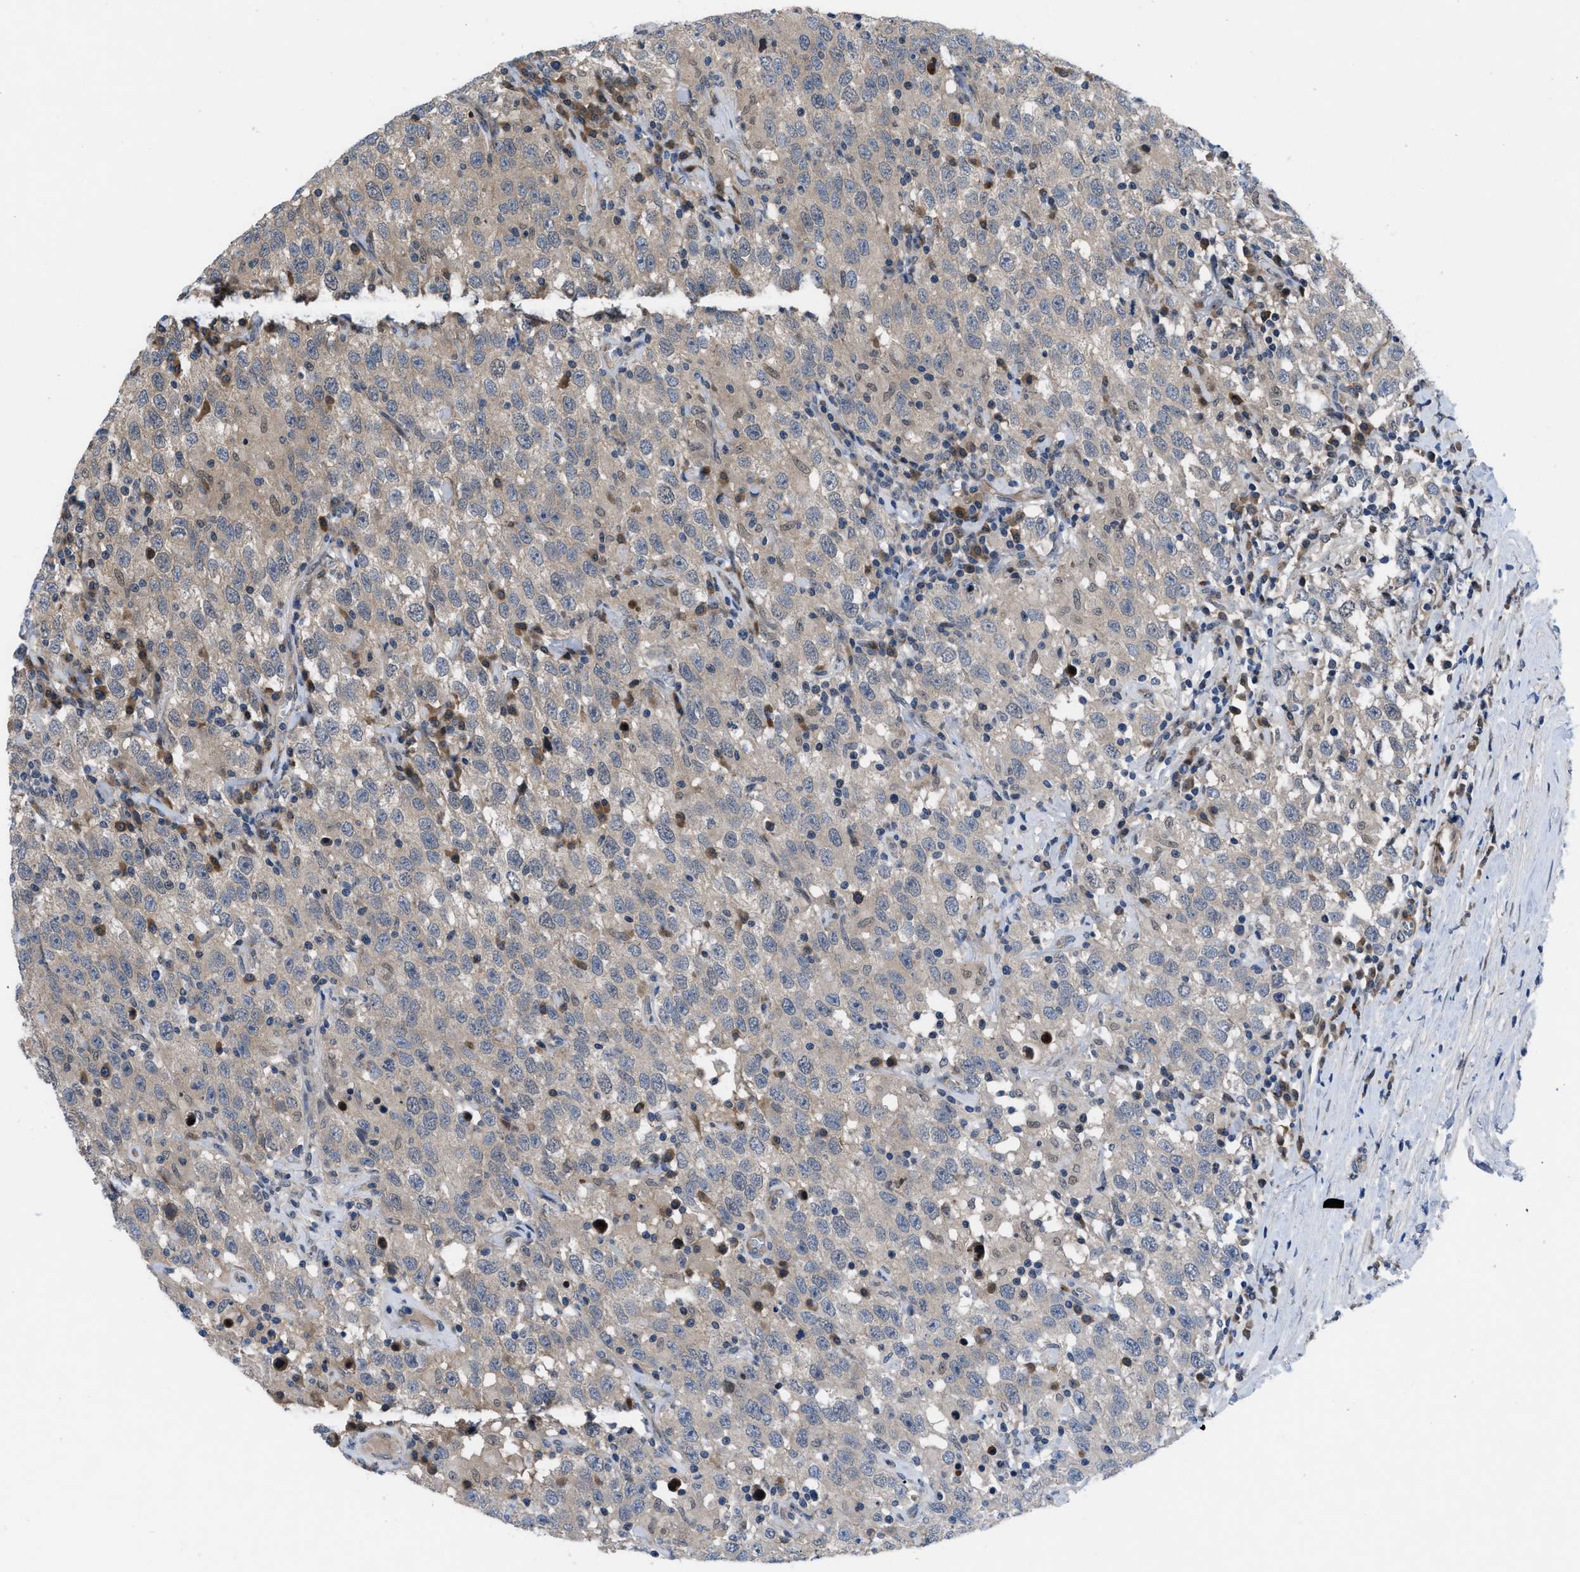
{"staining": {"intensity": "weak", "quantity": ">75%", "location": "cytoplasmic/membranous"}, "tissue": "testis cancer", "cell_type": "Tumor cells", "image_type": "cancer", "snomed": [{"axis": "morphology", "description": "Seminoma, NOS"}, {"axis": "topography", "description": "Testis"}], "caption": "Seminoma (testis) stained with DAB (3,3'-diaminobenzidine) IHC exhibits low levels of weak cytoplasmic/membranous expression in approximately >75% of tumor cells. (DAB = brown stain, brightfield microscopy at high magnification).", "gene": "IL17RE", "patient": {"sex": "male", "age": 41}}